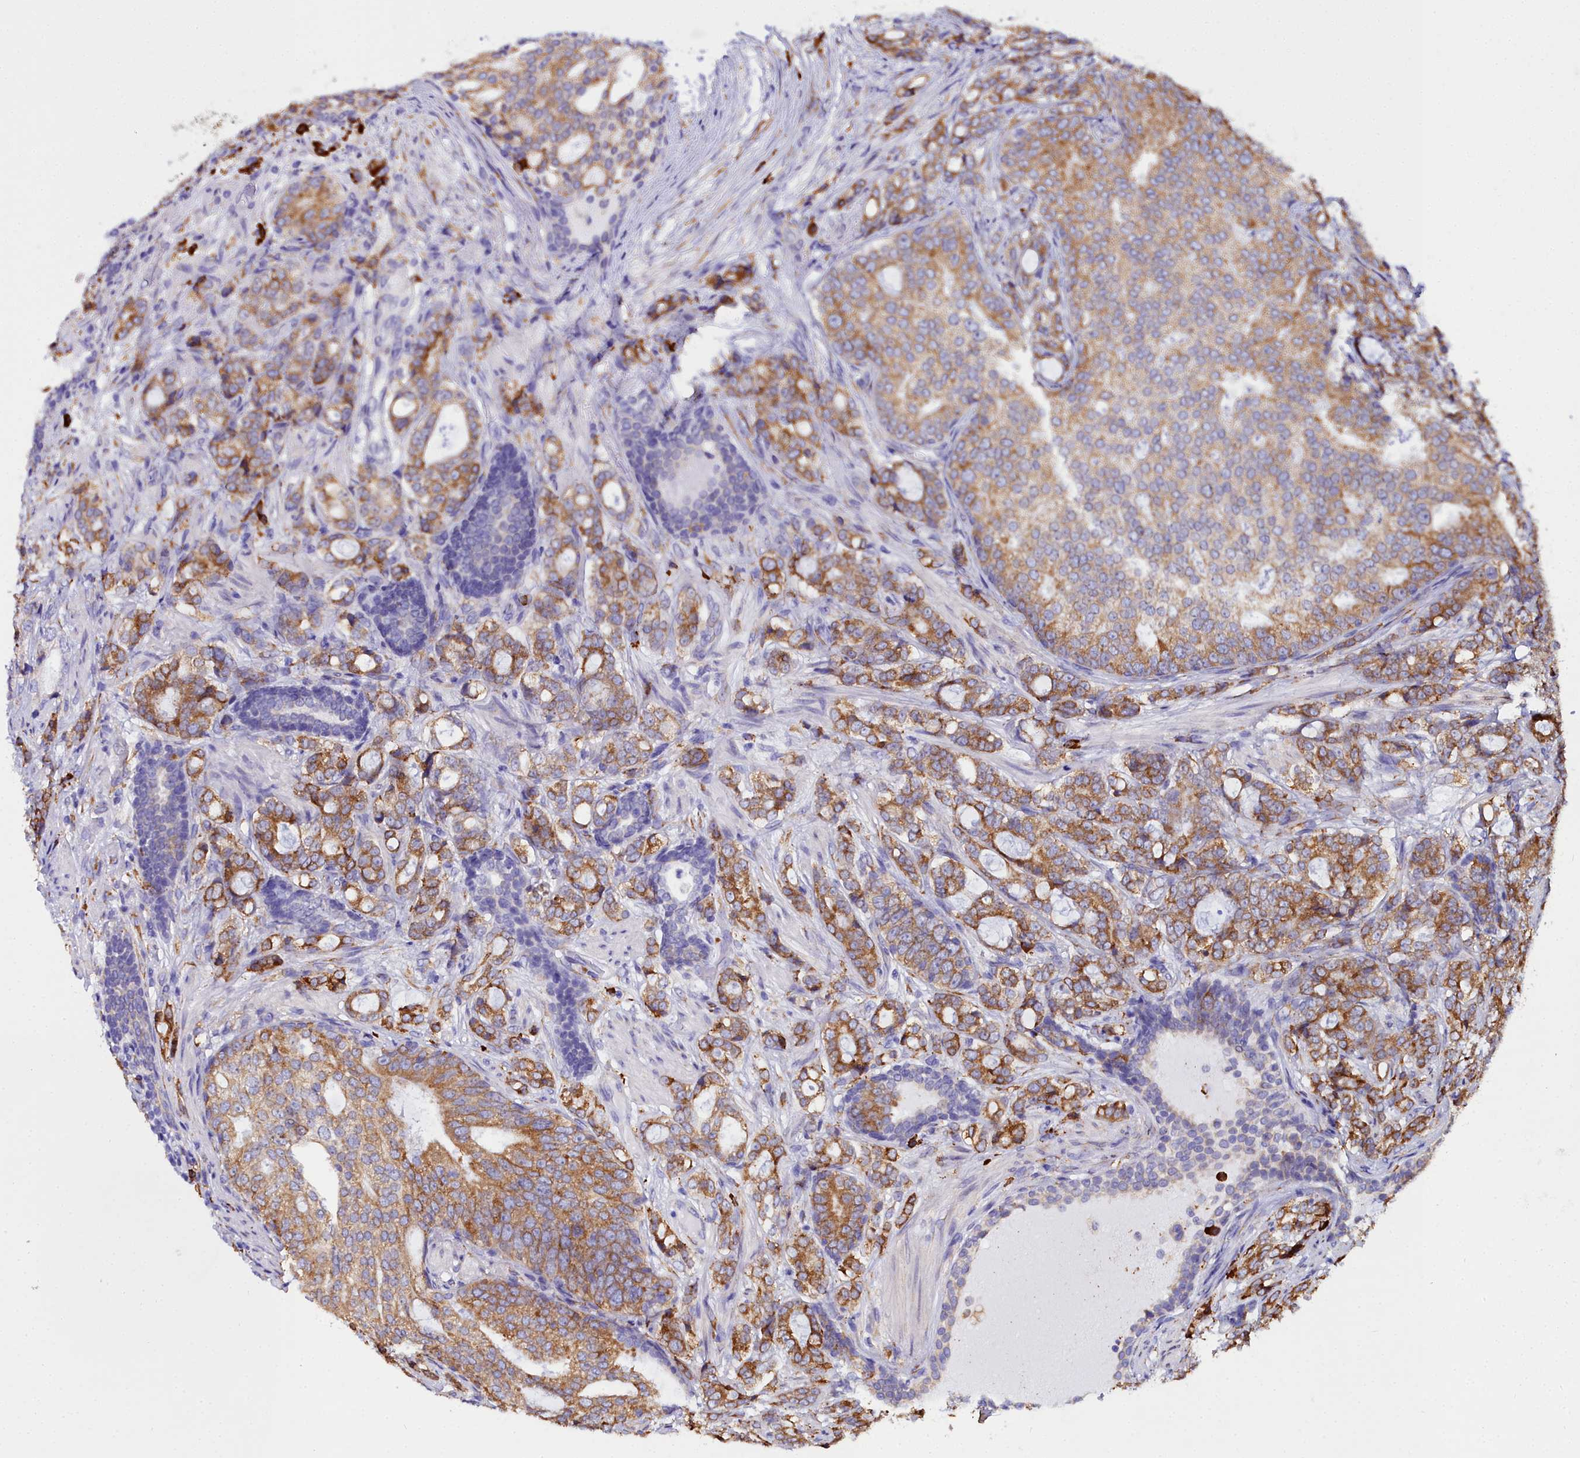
{"staining": {"intensity": "moderate", "quantity": ">75%", "location": "cytoplasmic/membranous"}, "tissue": "prostate cancer", "cell_type": "Tumor cells", "image_type": "cancer", "snomed": [{"axis": "morphology", "description": "Adenocarcinoma, High grade"}, {"axis": "topography", "description": "Prostate"}], "caption": "IHC (DAB (3,3'-diaminobenzidine)) staining of human prostate high-grade adenocarcinoma reveals moderate cytoplasmic/membranous protein staining in about >75% of tumor cells. The staining is performed using DAB (3,3'-diaminobenzidine) brown chromogen to label protein expression. The nuclei are counter-stained blue using hematoxylin.", "gene": "TXNDC5", "patient": {"sex": "male", "age": 67}}